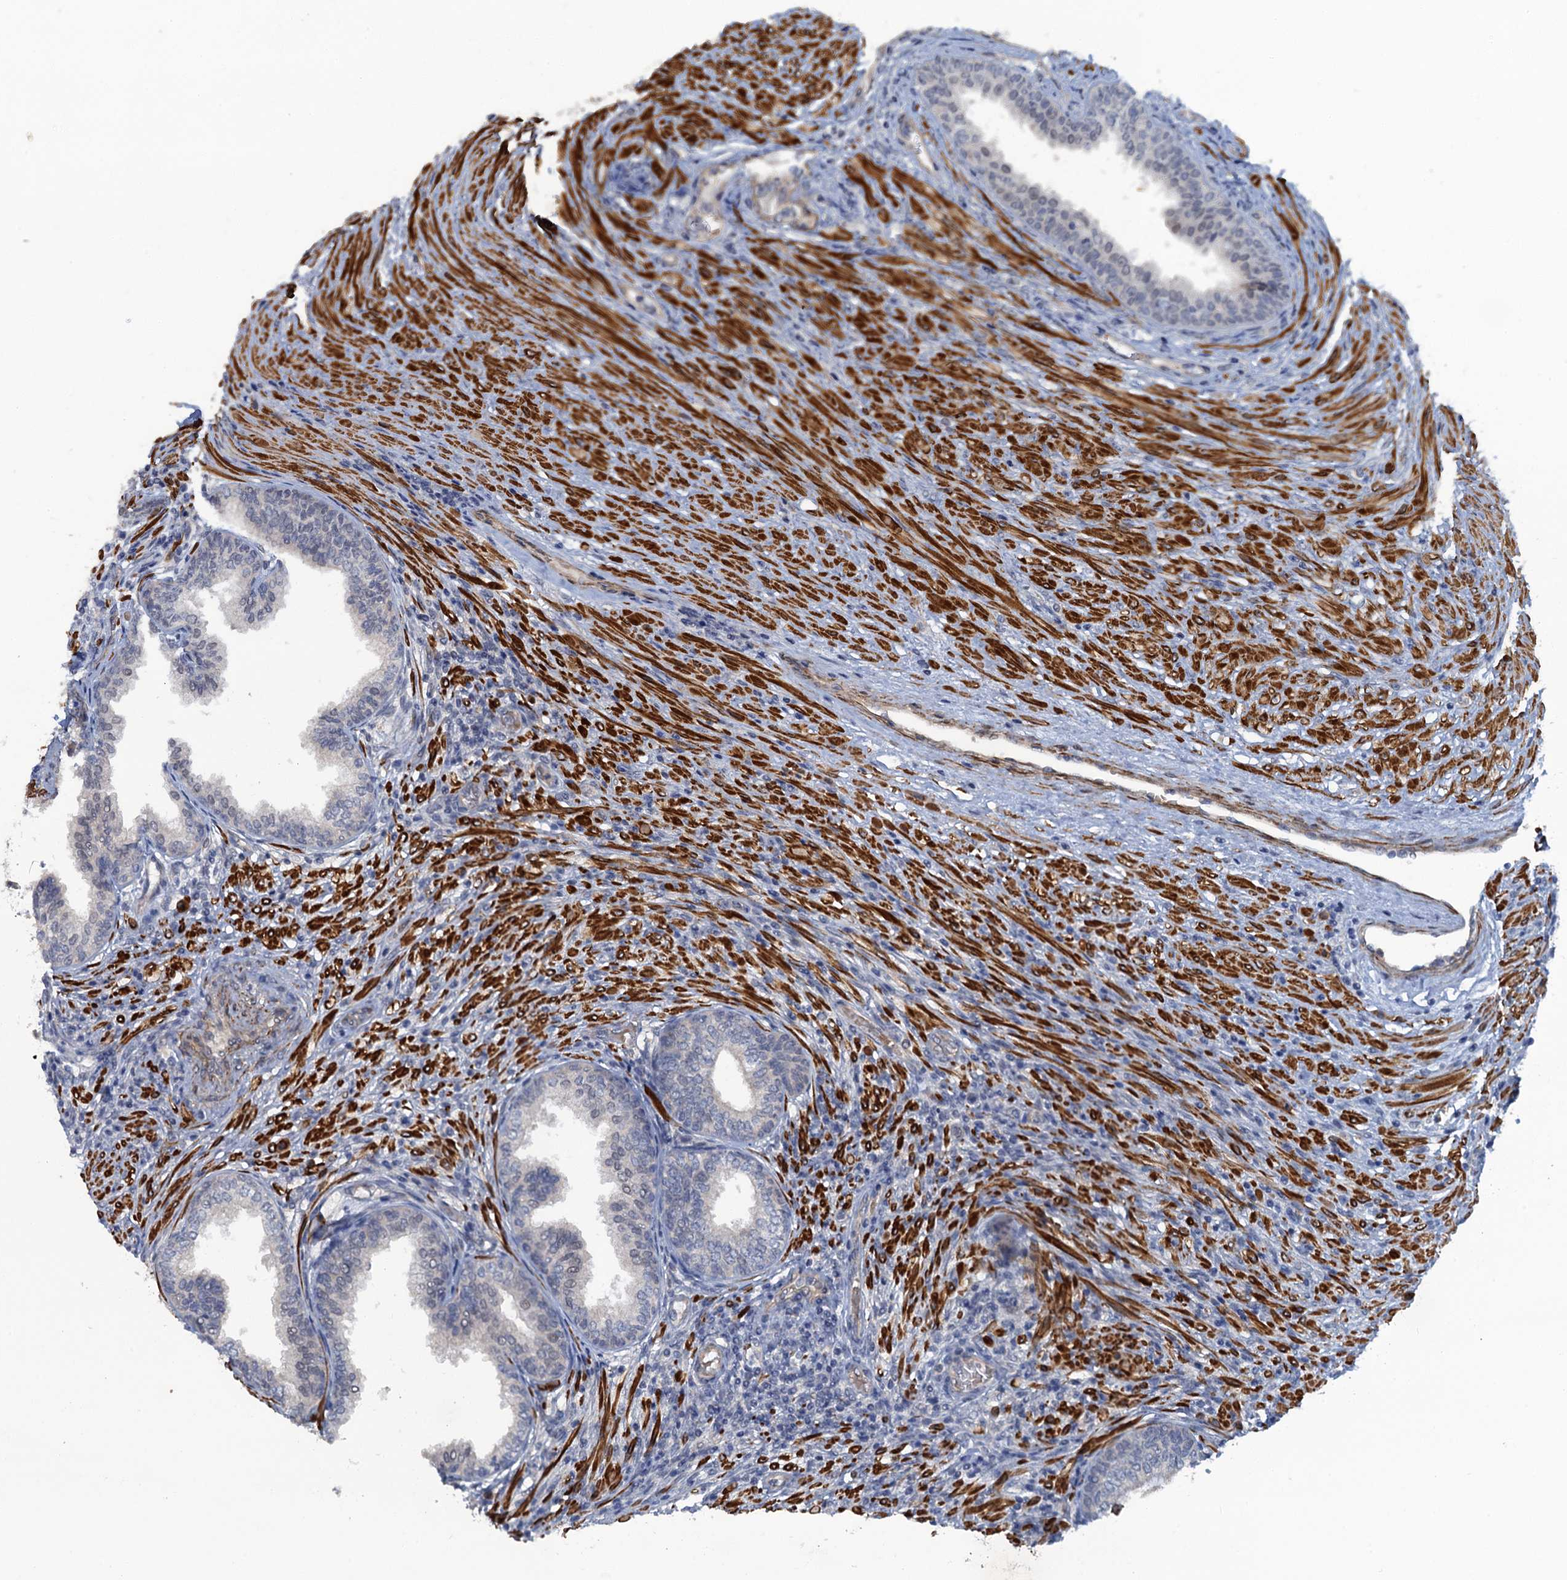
{"staining": {"intensity": "weak", "quantity": "<25%", "location": "nuclear"}, "tissue": "prostate", "cell_type": "Glandular cells", "image_type": "normal", "snomed": [{"axis": "morphology", "description": "Normal tissue, NOS"}, {"axis": "topography", "description": "Prostate"}], "caption": "Glandular cells show no significant protein expression in benign prostate. (DAB immunohistochemistry (IHC) with hematoxylin counter stain).", "gene": "MYO16", "patient": {"sex": "male", "age": 76}}